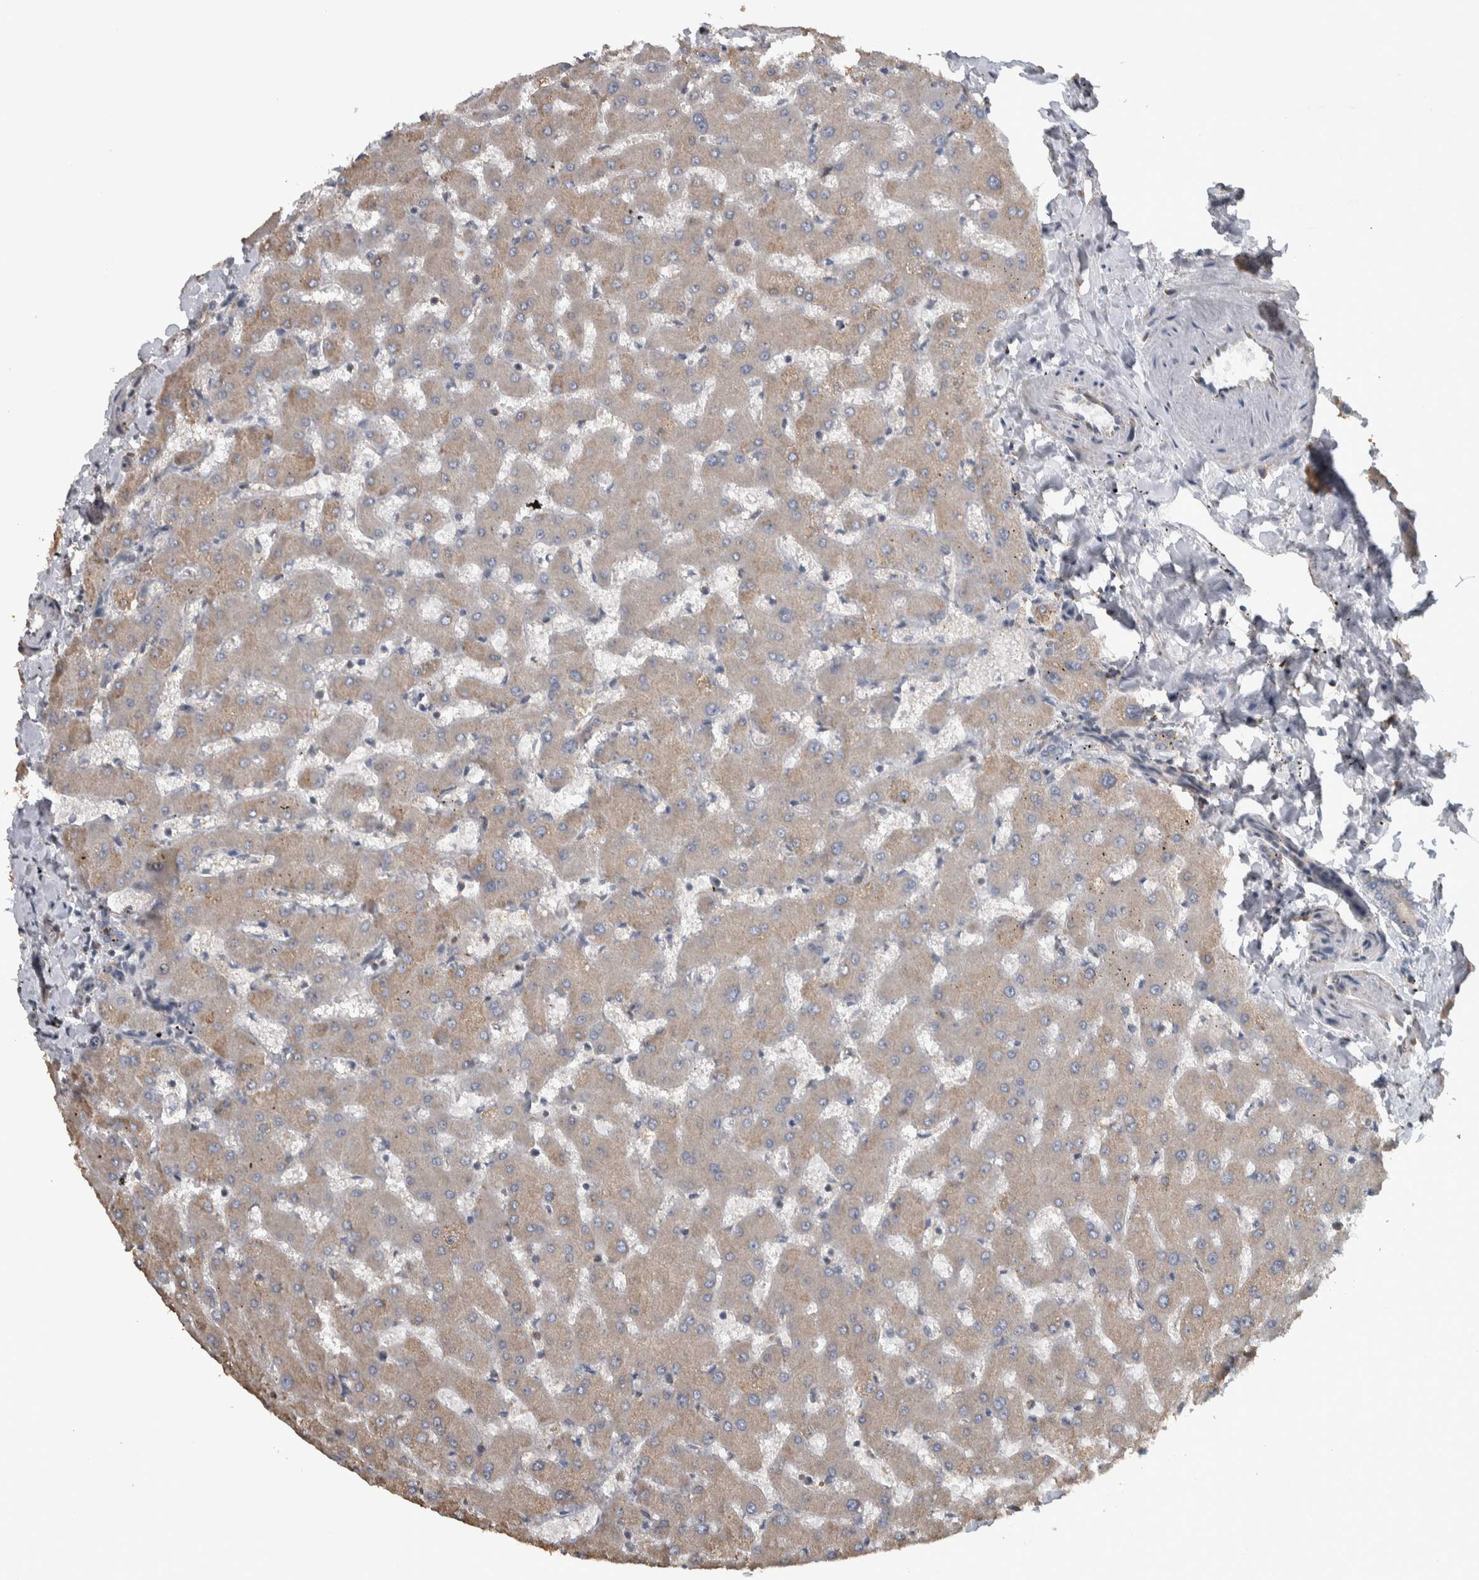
{"staining": {"intensity": "negative", "quantity": "none", "location": "none"}, "tissue": "liver", "cell_type": "Cholangiocytes", "image_type": "normal", "snomed": [{"axis": "morphology", "description": "Normal tissue, NOS"}, {"axis": "topography", "description": "Liver"}], "caption": "This is a micrograph of immunohistochemistry staining of normal liver, which shows no positivity in cholangiocytes. The staining was performed using DAB to visualize the protein expression in brown, while the nuclei were stained in blue with hematoxylin (Magnification: 20x).", "gene": "NT5C2", "patient": {"sex": "female", "age": 63}}